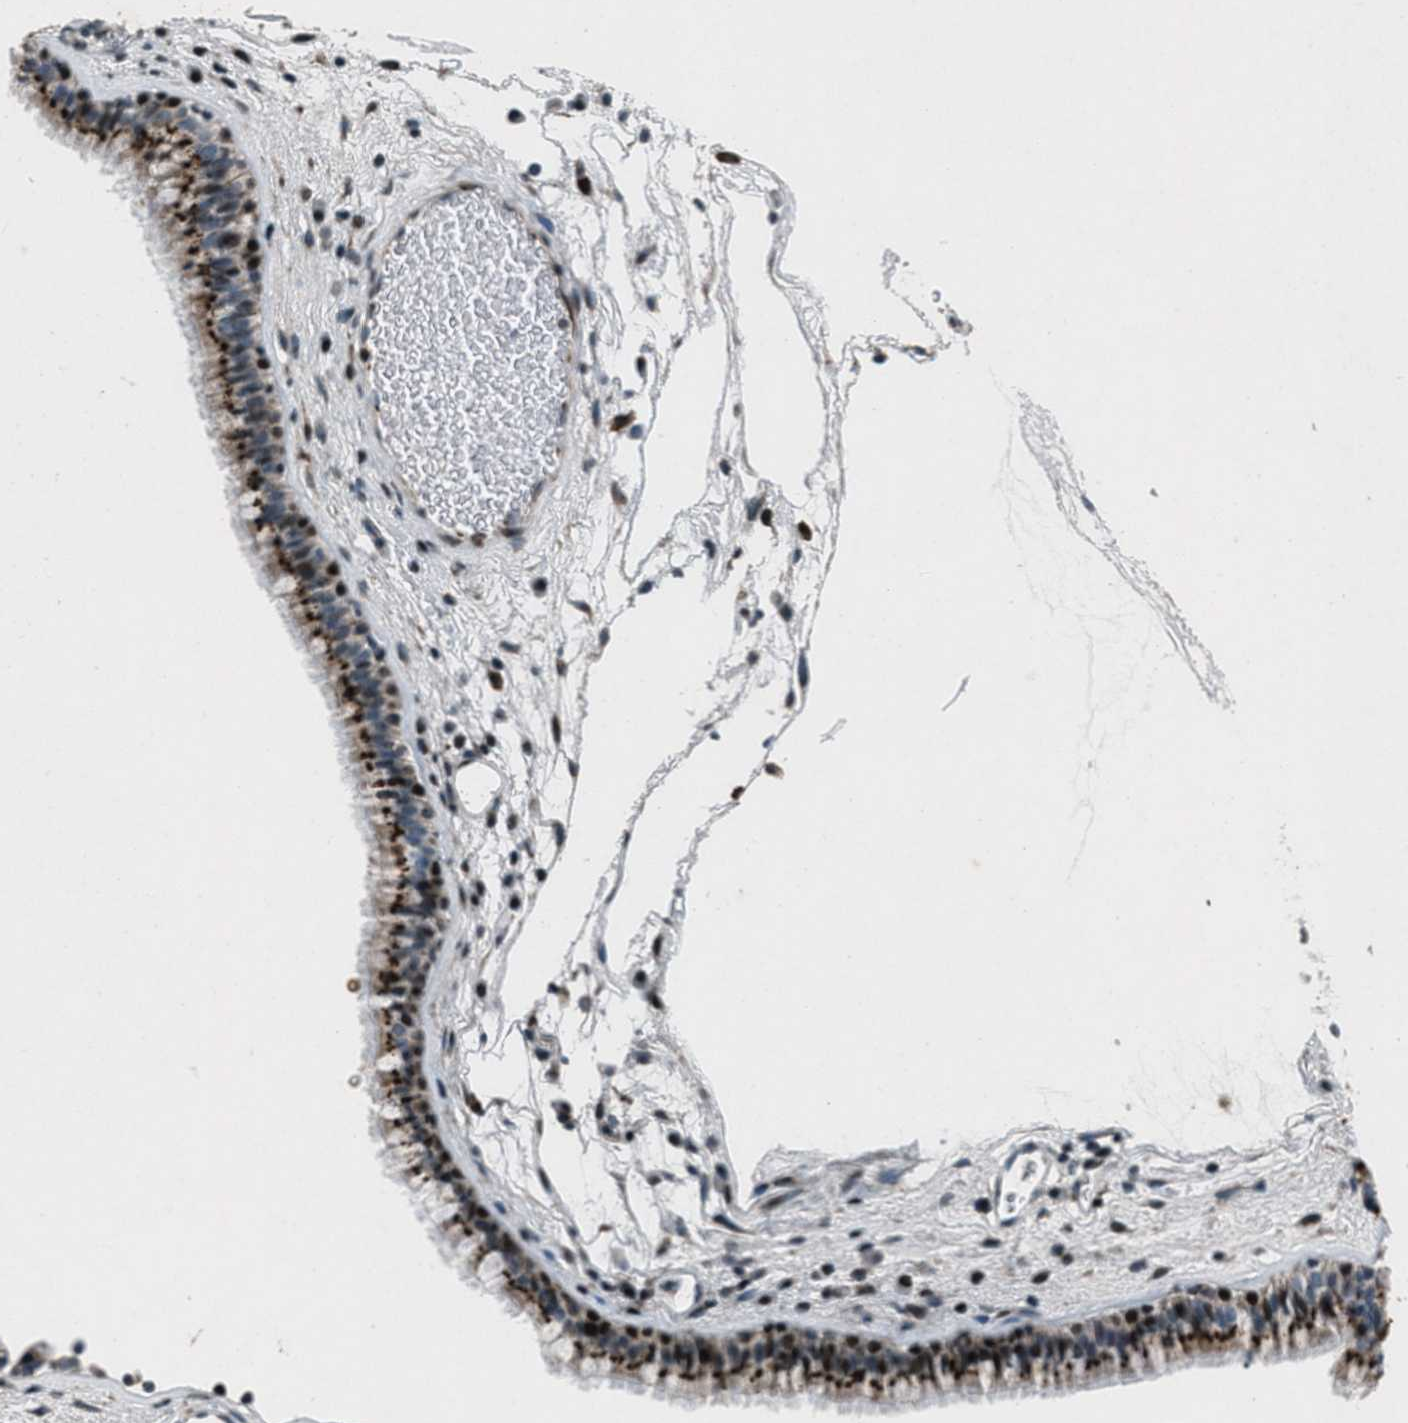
{"staining": {"intensity": "strong", "quantity": ">75%", "location": "cytoplasmic/membranous"}, "tissue": "nasopharynx", "cell_type": "Respiratory epithelial cells", "image_type": "normal", "snomed": [{"axis": "morphology", "description": "Normal tissue, NOS"}, {"axis": "morphology", "description": "Inflammation, NOS"}, {"axis": "topography", "description": "Nasopharynx"}], "caption": "Immunohistochemistry (IHC) staining of normal nasopharynx, which displays high levels of strong cytoplasmic/membranous expression in approximately >75% of respiratory epithelial cells indicating strong cytoplasmic/membranous protein expression. The staining was performed using DAB (3,3'-diaminobenzidine) (brown) for protein detection and nuclei were counterstained in hematoxylin (blue).", "gene": "GPC6", "patient": {"sex": "male", "age": 48}}